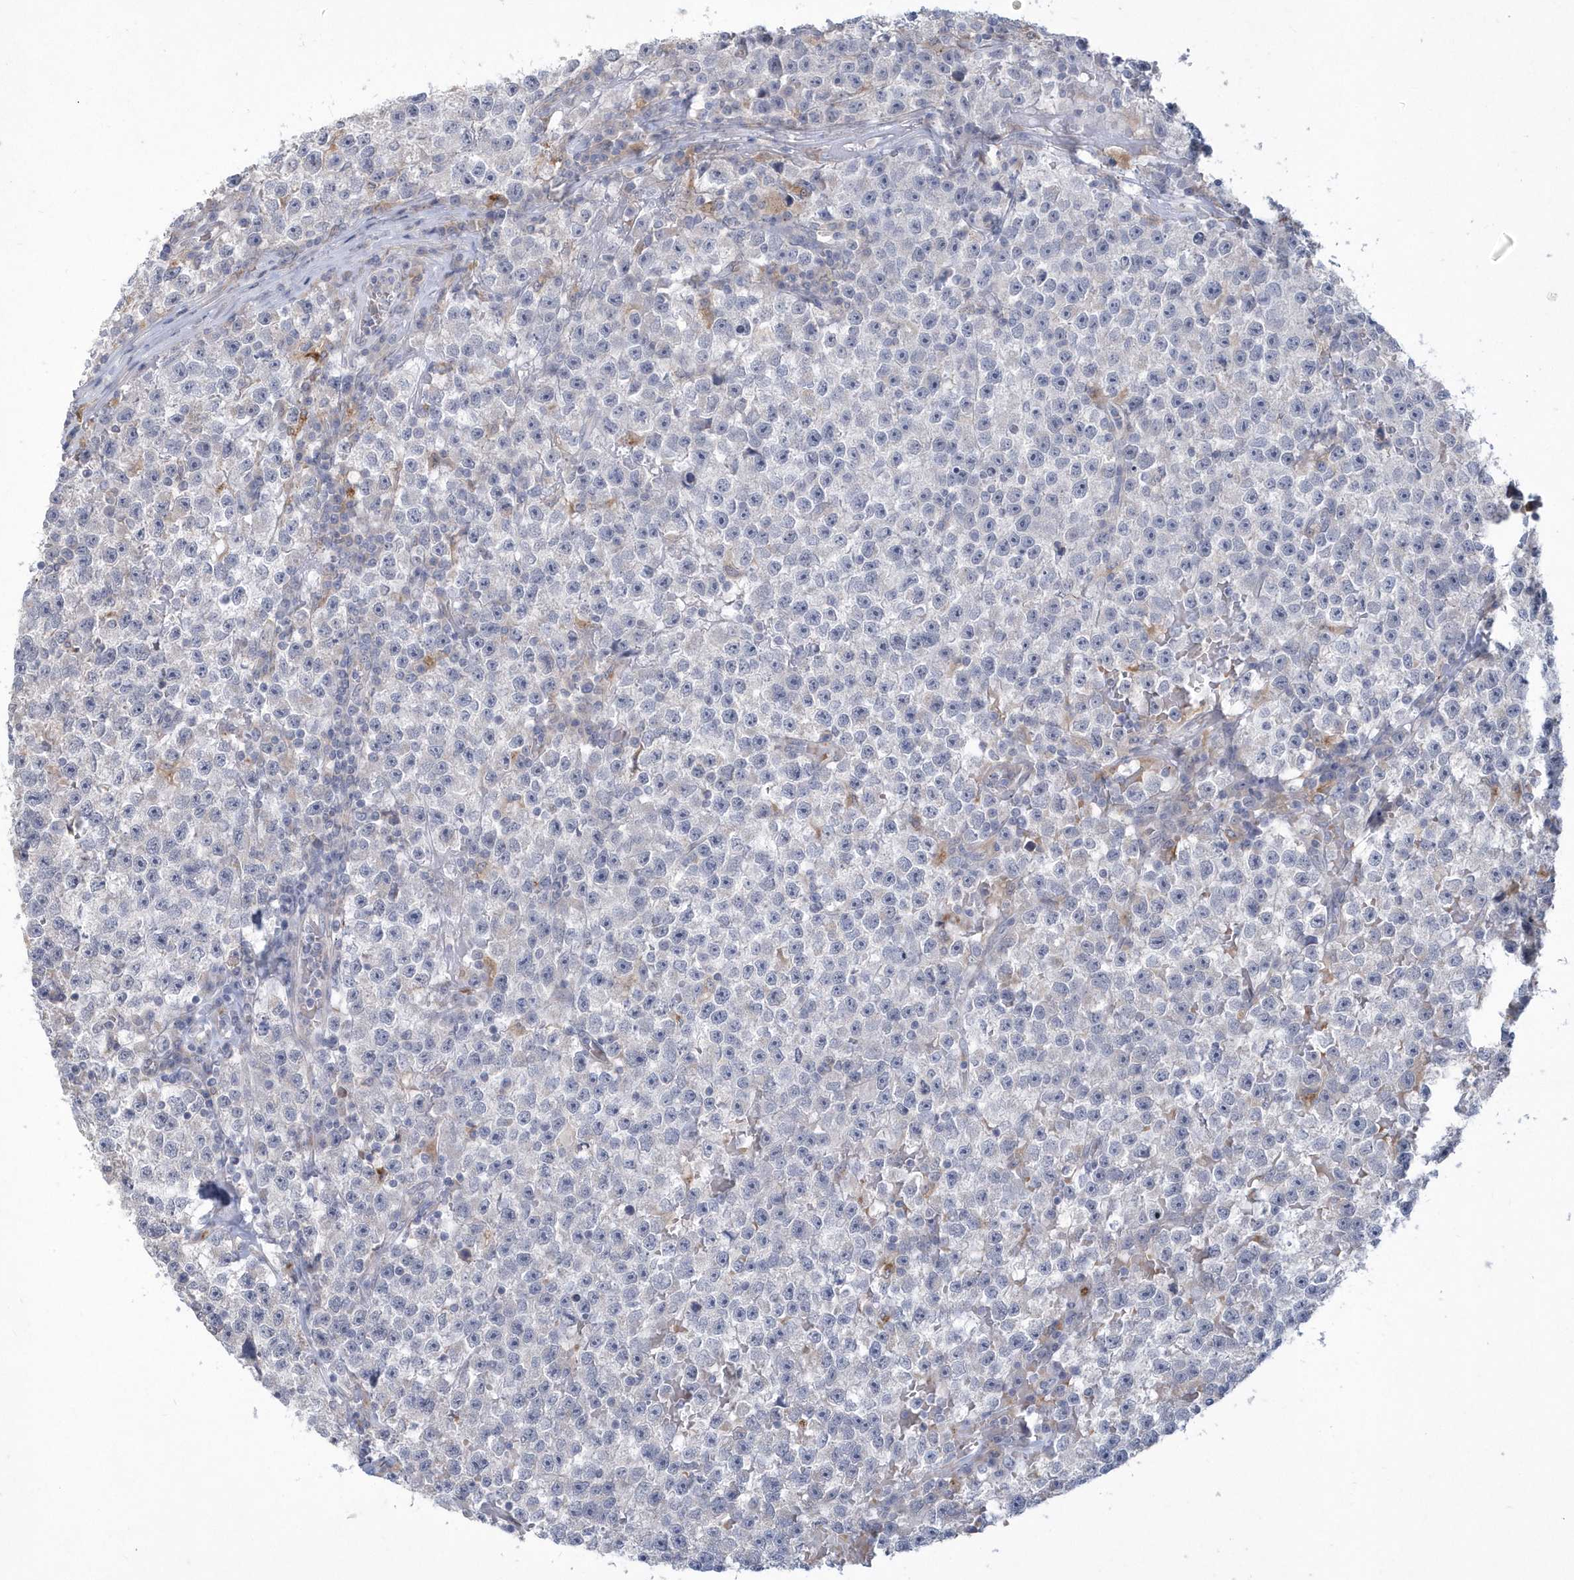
{"staining": {"intensity": "negative", "quantity": "none", "location": "none"}, "tissue": "testis cancer", "cell_type": "Tumor cells", "image_type": "cancer", "snomed": [{"axis": "morphology", "description": "Seminoma, NOS"}, {"axis": "topography", "description": "Testis"}], "caption": "Immunohistochemistry (IHC) image of neoplastic tissue: human testis cancer stained with DAB displays no significant protein expression in tumor cells. (DAB IHC with hematoxylin counter stain).", "gene": "TSPEAR", "patient": {"sex": "male", "age": 22}}